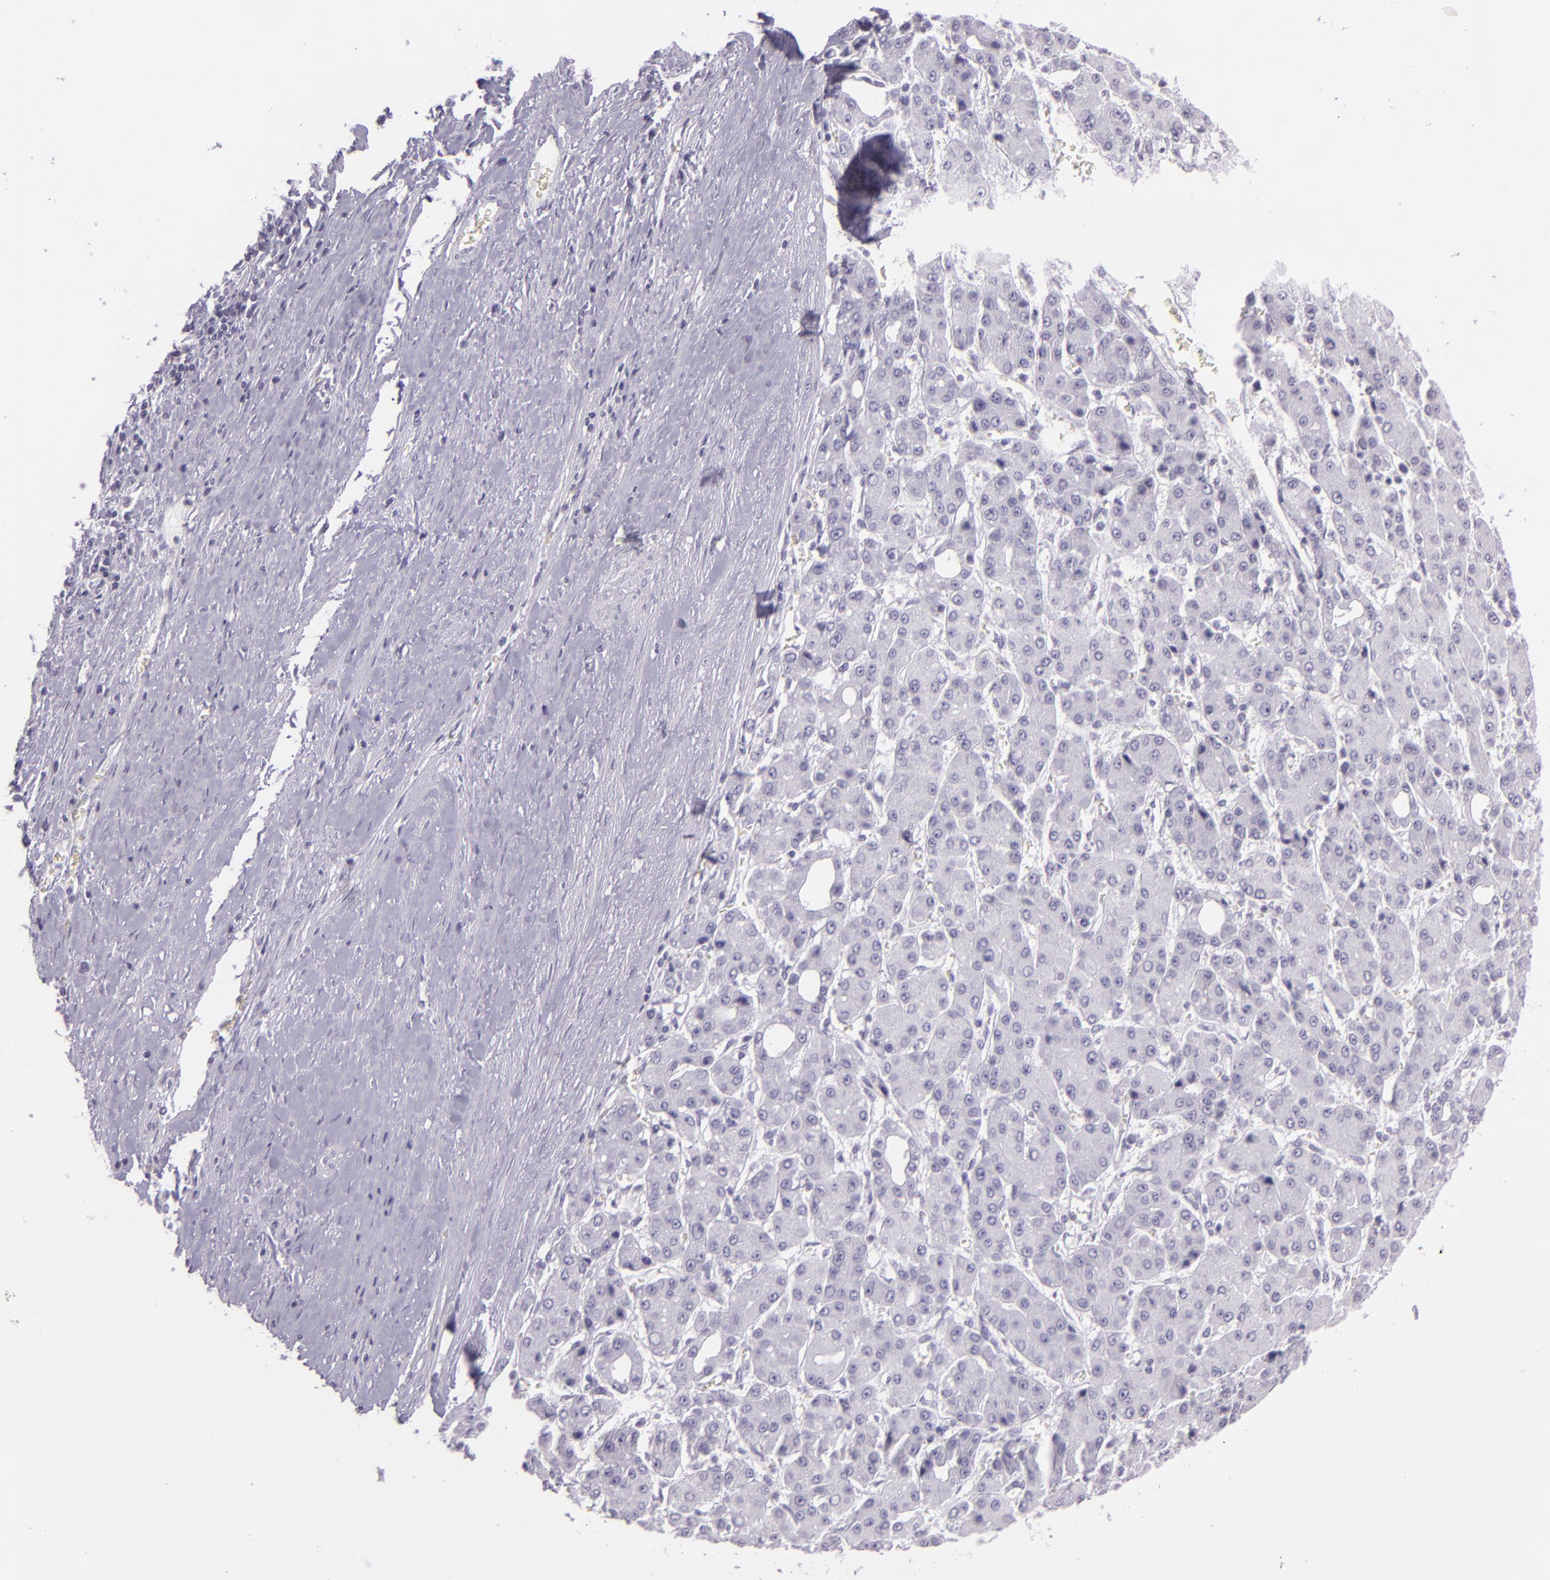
{"staining": {"intensity": "negative", "quantity": "none", "location": "none"}, "tissue": "liver cancer", "cell_type": "Tumor cells", "image_type": "cancer", "snomed": [{"axis": "morphology", "description": "Carcinoma, Hepatocellular, NOS"}, {"axis": "topography", "description": "Liver"}], "caption": "Micrograph shows no significant protein staining in tumor cells of liver hepatocellular carcinoma.", "gene": "MUC6", "patient": {"sex": "male", "age": 69}}